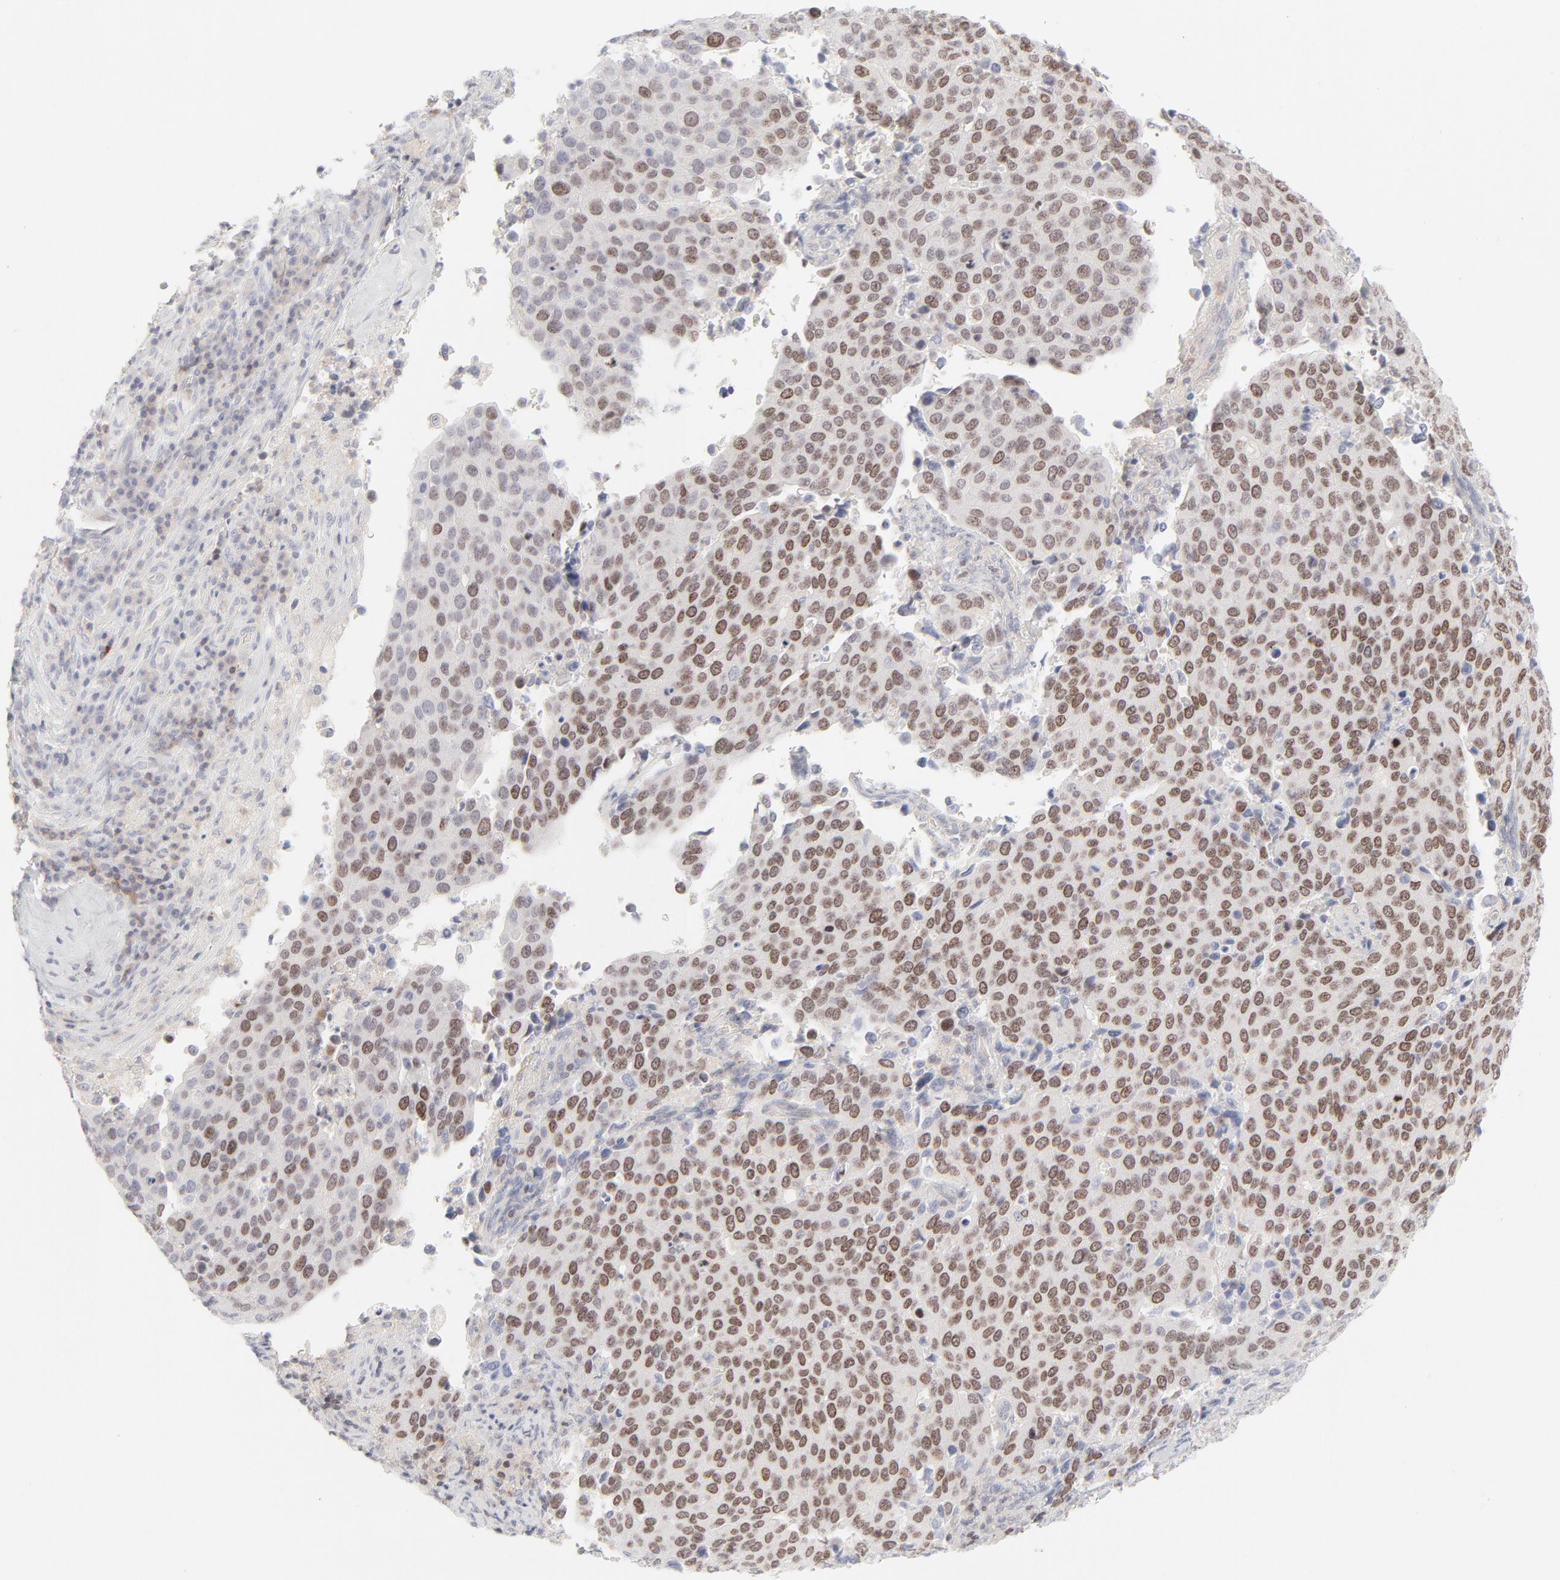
{"staining": {"intensity": "strong", "quantity": "25%-75%", "location": "nuclear"}, "tissue": "cervical cancer", "cell_type": "Tumor cells", "image_type": "cancer", "snomed": [{"axis": "morphology", "description": "Squamous cell carcinoma, NOS"}, {"axis": "topography", "description": "Cervix"}], "caption": "Cervical cancer stained for a protein reveals strong nuclear positivity in tumor cells.", "gene": "PRKCB", "patient": {"sex": "female", "age": 54}}